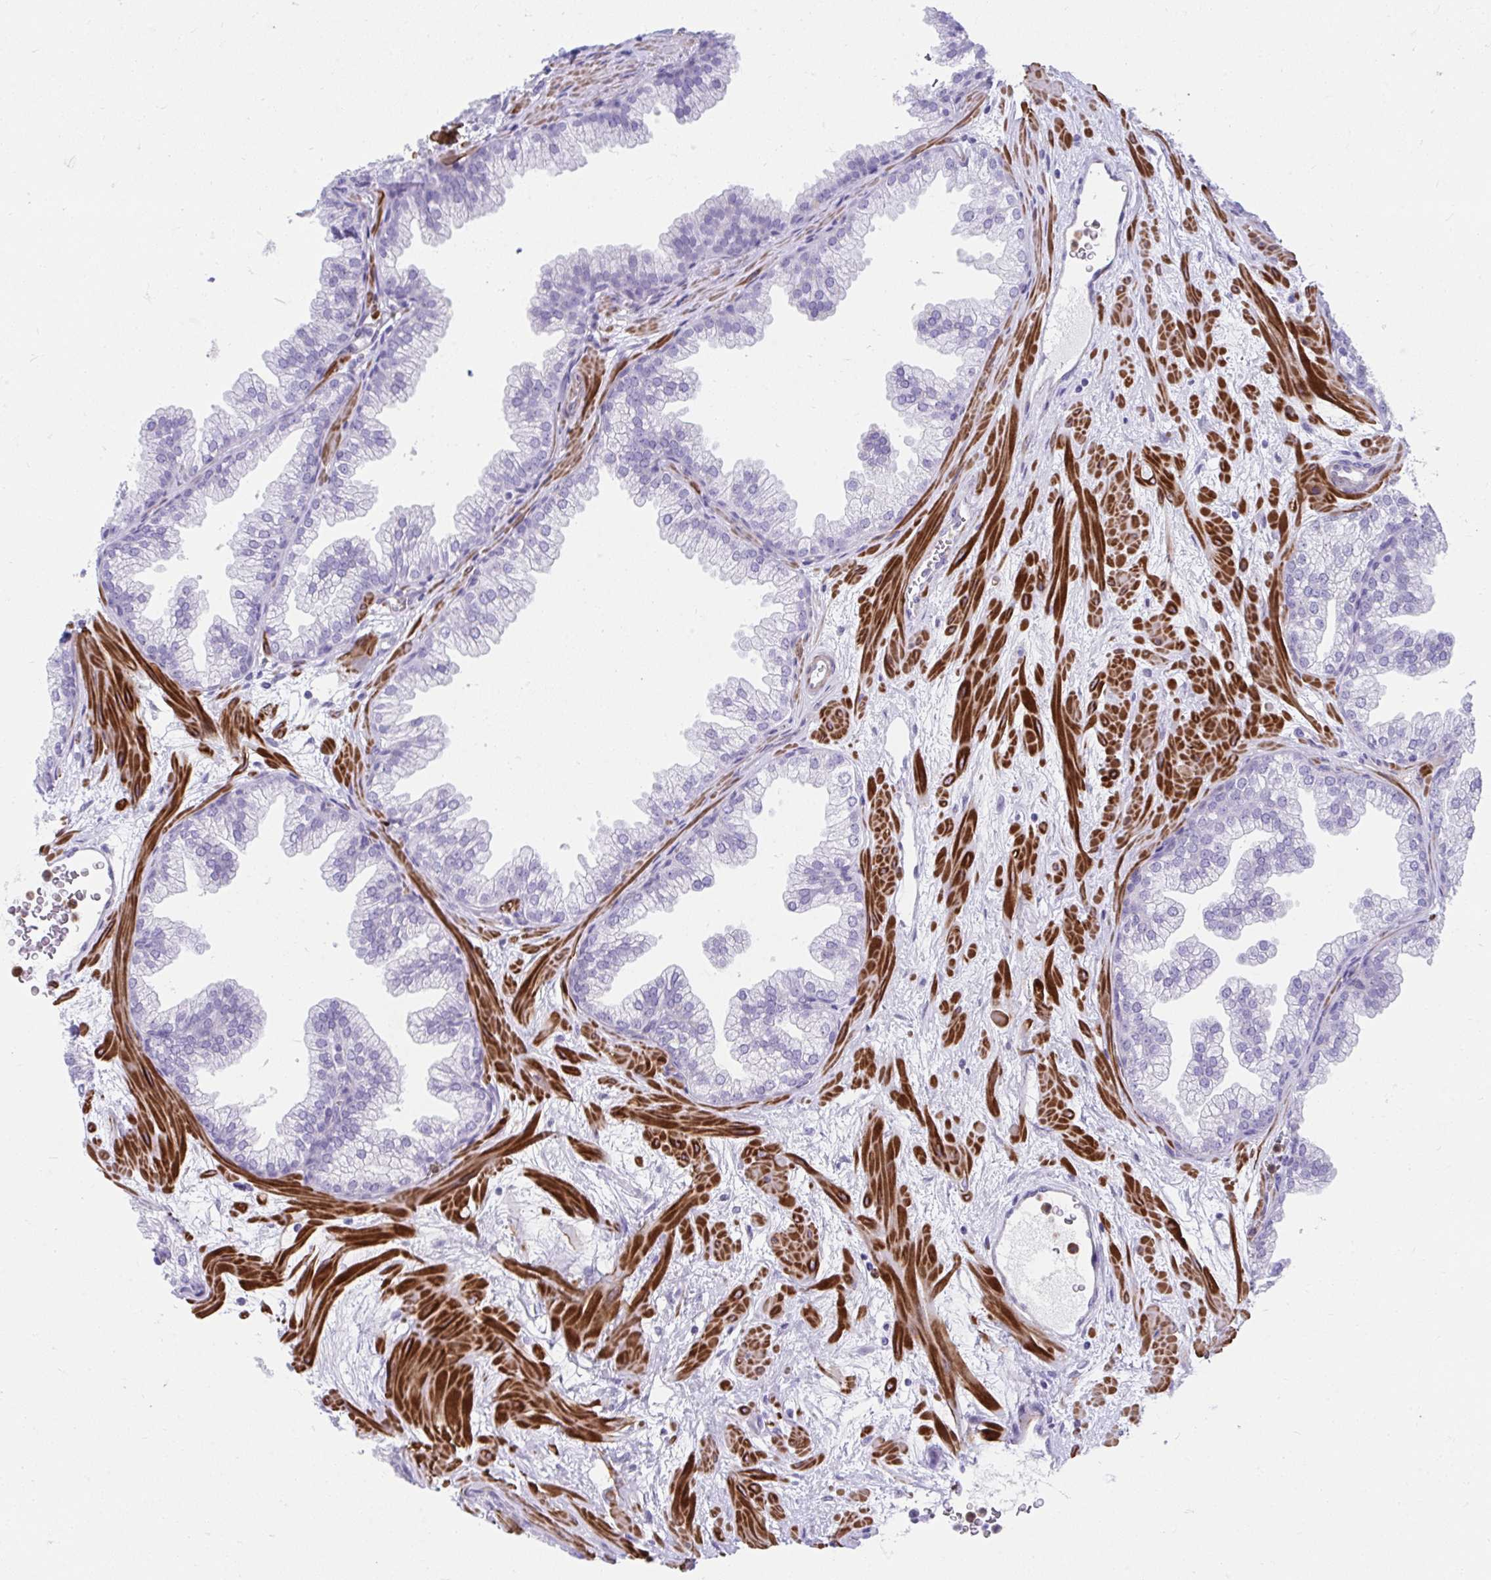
{"staining": {"intensity": "negative", "quantity": "none", "location": "none"}, "tissue": "prostate", "cell_type": "Glandular cells", "image_type": "normal", "snomed": [{"axis": "morphology", "description": "Normal tissue, NOS"}, {"axis": "topography", "description": "Prostate"}], "caption": "High power microscopy image of an IHC micrograph of unremarkable prostate, revealing no significant expression in glandular cells.", "gene": "CSTB", "patient": {"sex": "male", "age": 37}}